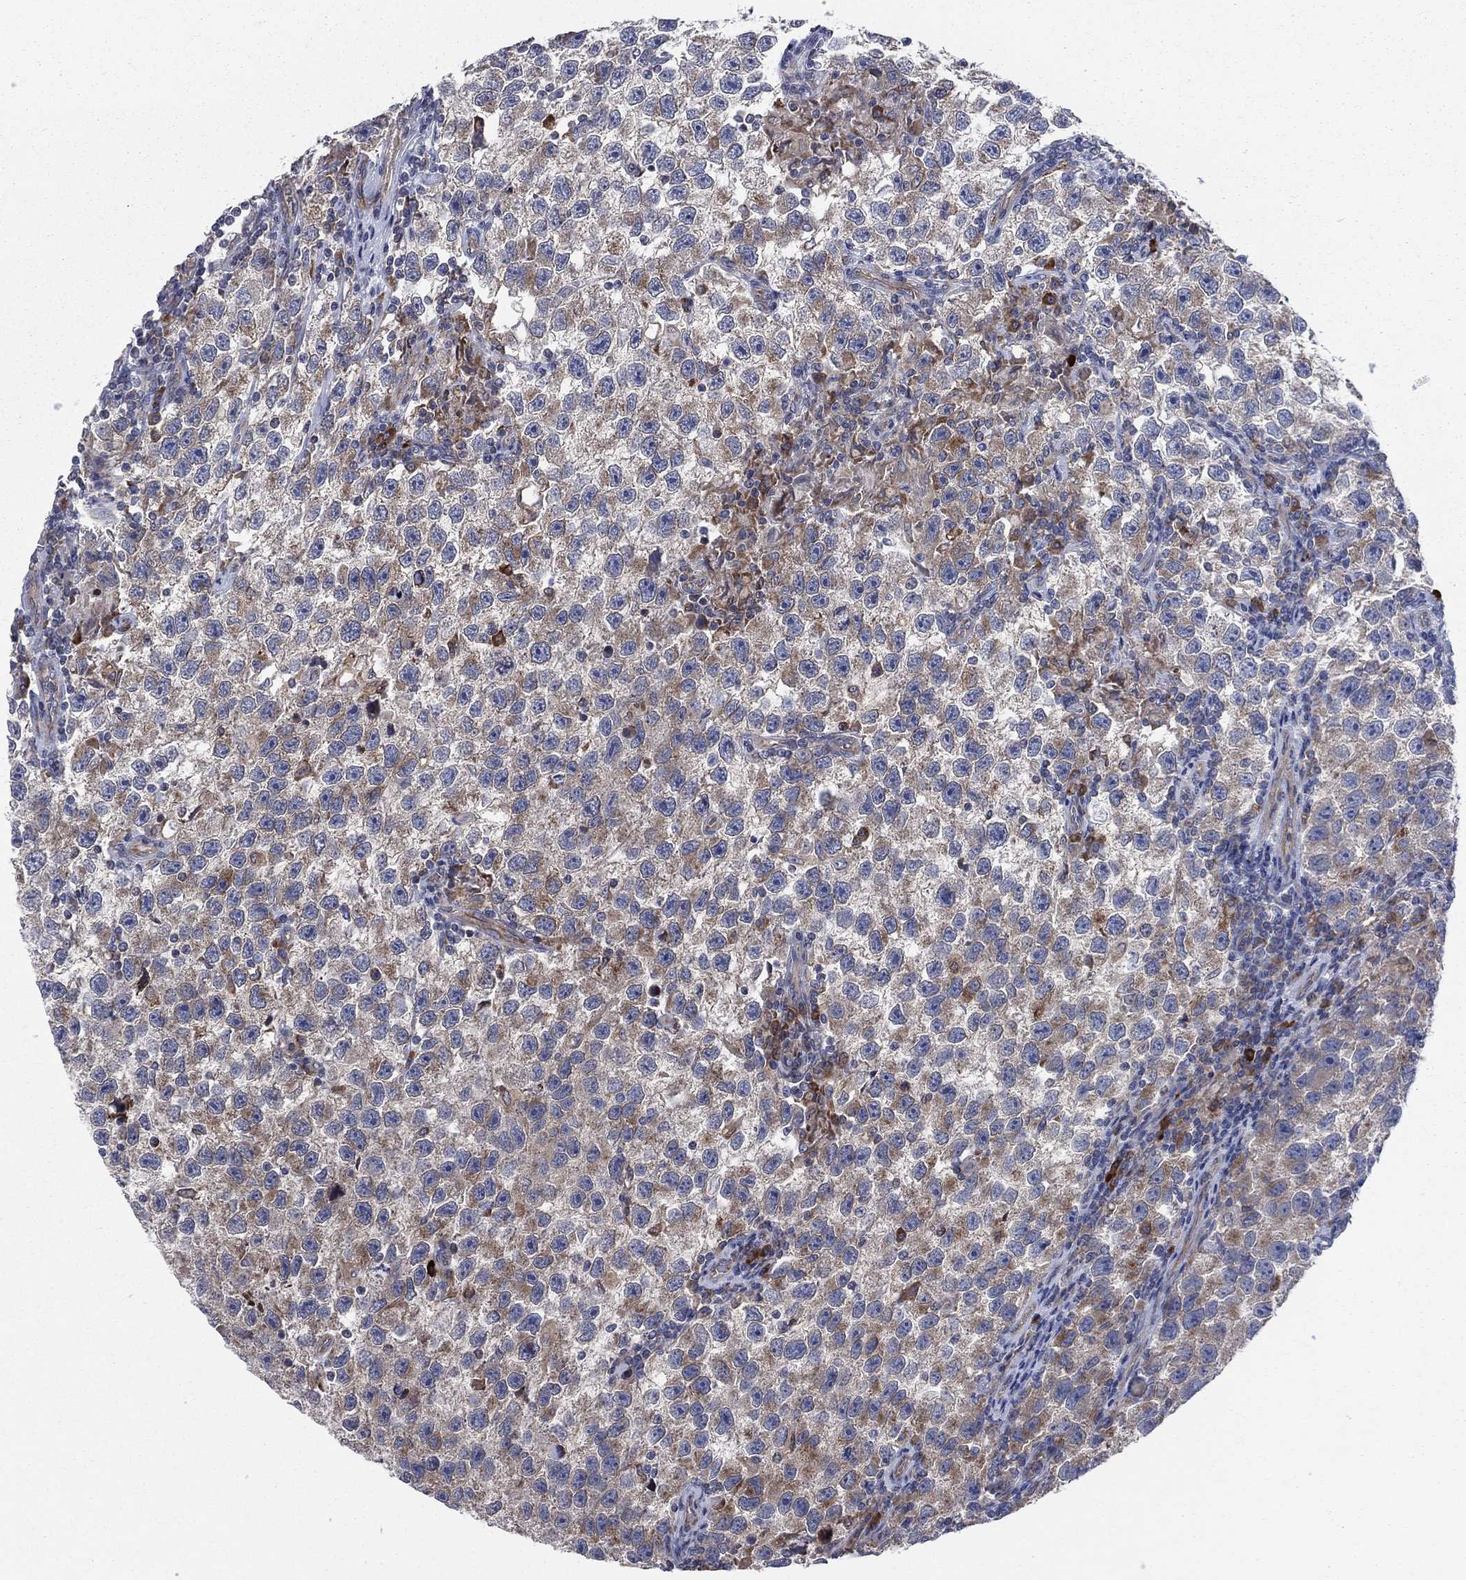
{"staining": {"intensity": "moderate", "quantity": "<25%", "location": "cytoplasmic/membranous"}, "tissue": "testis cancer", "cell_type": "Tumor cells", "image_type": "cancer", "snomed": [{"axis": "morphology", "description": "Seminoma, NOS"}, {"axis": "topography", "description": "Testis"}], "caption": "A histopathology image showing moderate cytoplasmic/membranous expression in about <25% of tumor cells in testis cancer (seminoma), as visualized by brown immunohistochemical staining.", "gene": "CCDC159", "patient": {"sex": "male", "age": 26}}